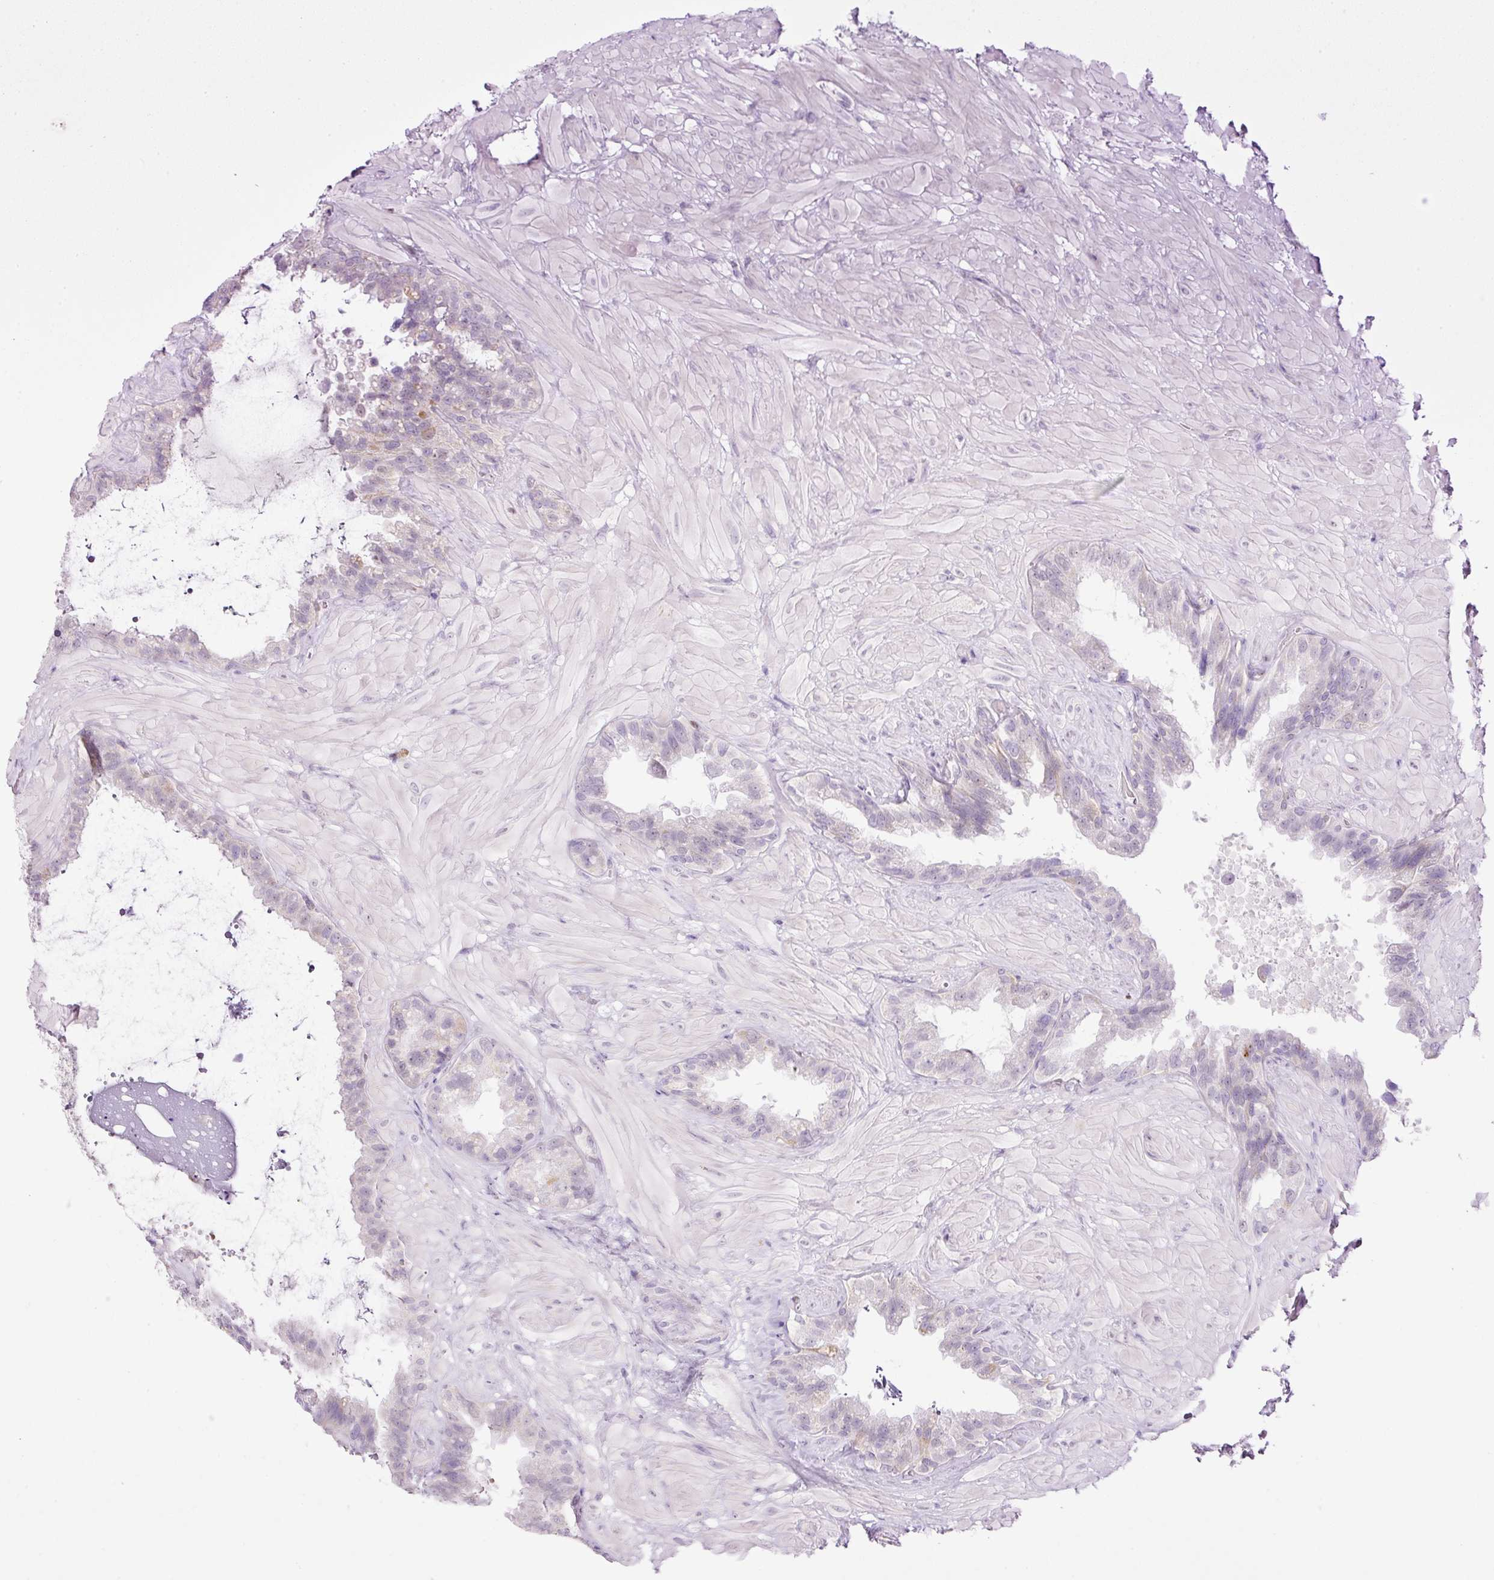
{"staining": {"intensity": "weak", "quantity": "<25%", "location": "cytoplasmic/membranous"}, "tissue": "seminal vesicle", "cell_type": "Glandular cells", "image_type": "normal", "snomed": [{"axis": "morphology", "description": "Normal tissue, NOS"}, {"axis": "topography", "description": "Seminal veicle"}, {"axis": "topography", "description": "Peripheral nerve tissue"}], "caption": "An immunohistochemistry (IHC) histopathology image of normal seminal vesicle is shown. There is no staining in glandular cells of seminal vesicle. (Stains: DAB immunohistochemistry (IHC) with hematoxylin counter stain, Microscopy: brightfield microscopy at high magnification).", "gene": "KPNA2", "patient": {"sex": "male", "age": 76}}